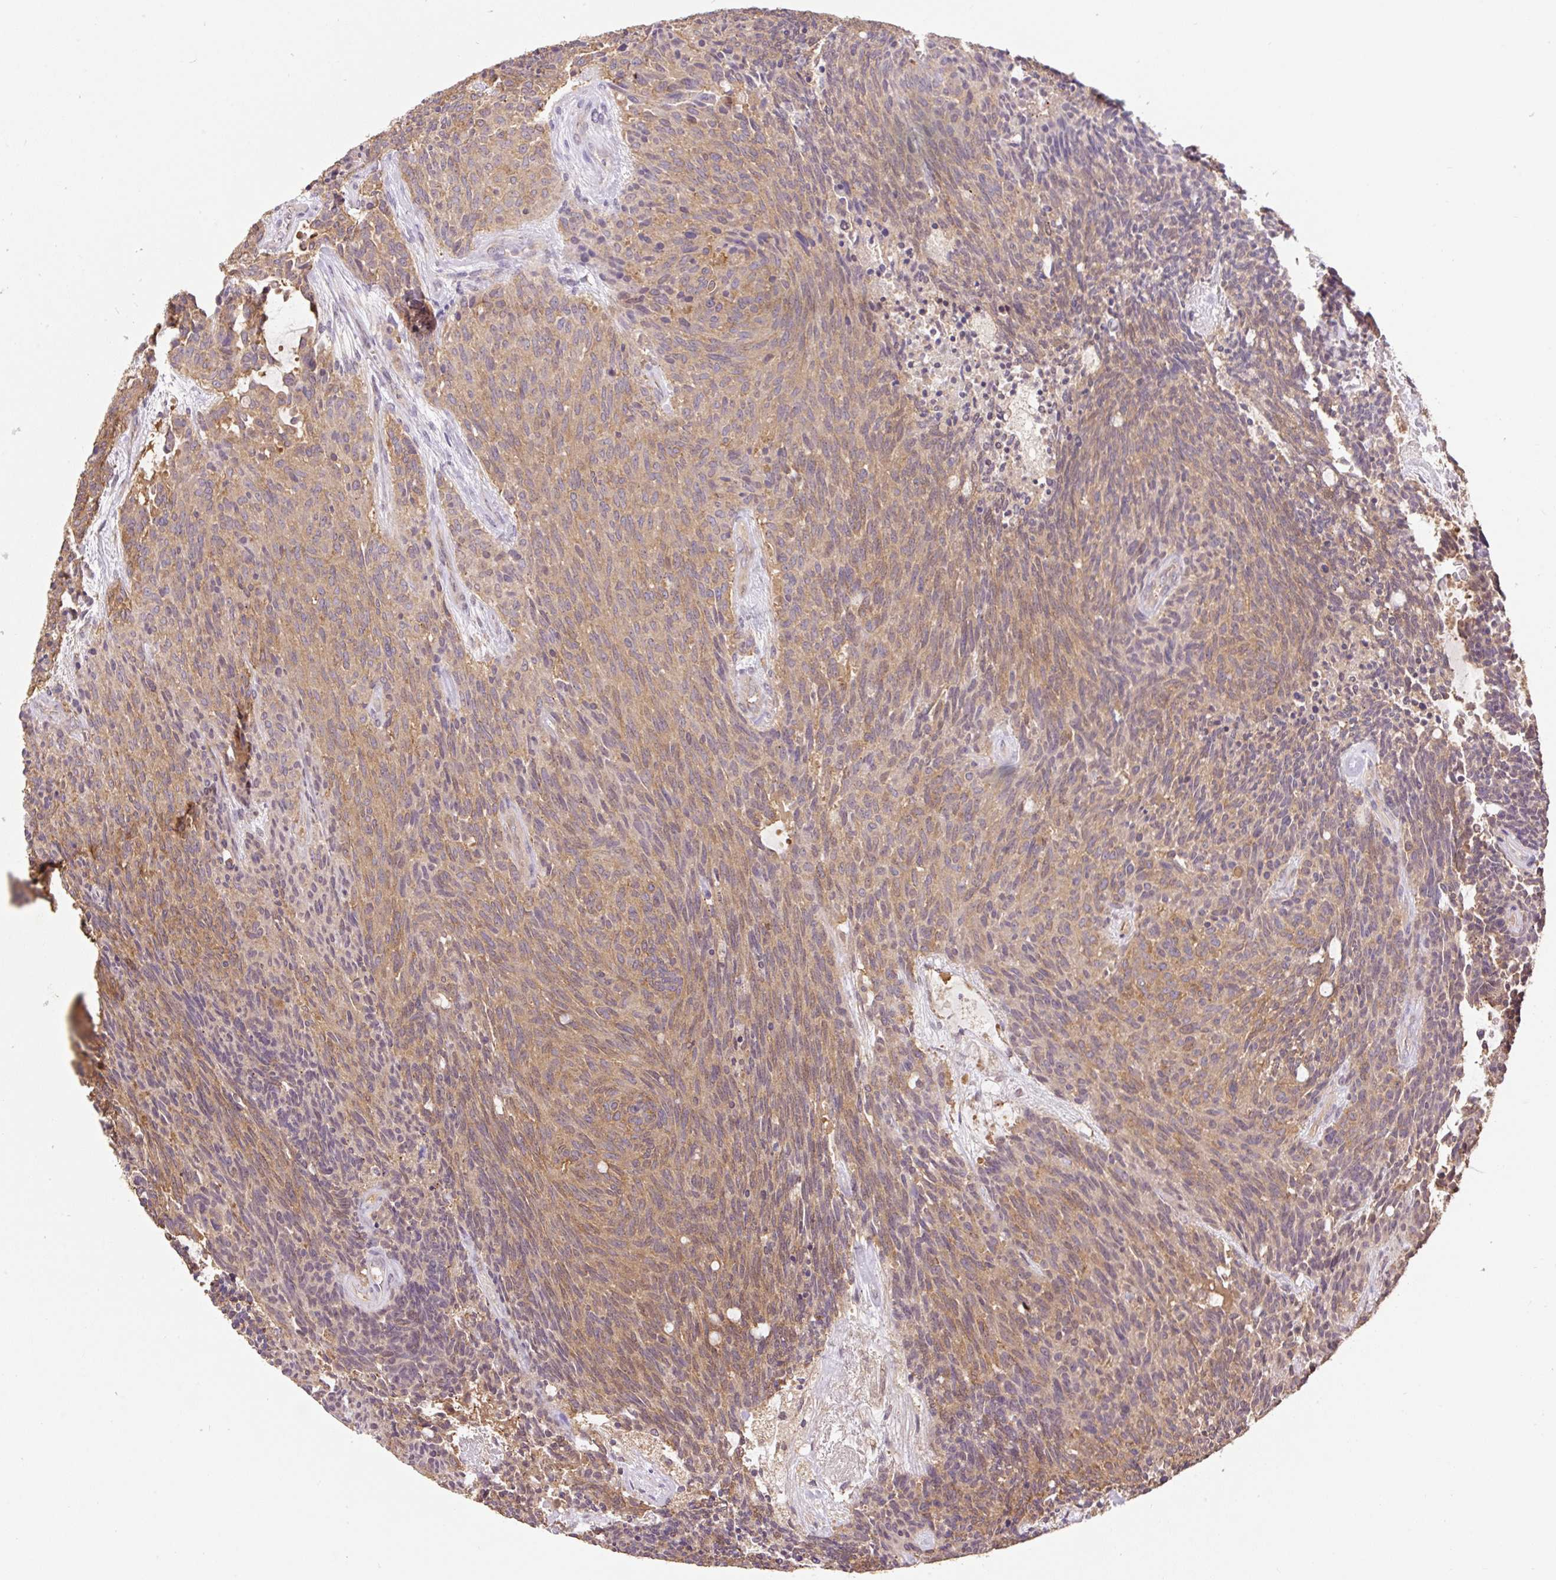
{"staining": {"intensity": "moderate", "quantity": ">75%", "location": "cytoplasmic/membranous"}, "tissue": "carcinoid", "cell_type": "Tumor cells", "image_type": "cancer", "snomed": [{"axis": "morphology", "description": "Carcinoid, malignant, NOS"}, {"axis": "topography", "description": "Pancreas"}], "caption": "DAB (3,3'-diaminobenzidine) immunohistochemical staining of human carcinoid demonstrates moderate cytoplasmic/membranous protein staining in approximately >75% of tumor cells. (DAB (3,3'-diaminobenzidine) IHC with brightfield microscopy, high magnification).", "gene": "COX8A", "patient": {"sex": "female", "age": 54}}